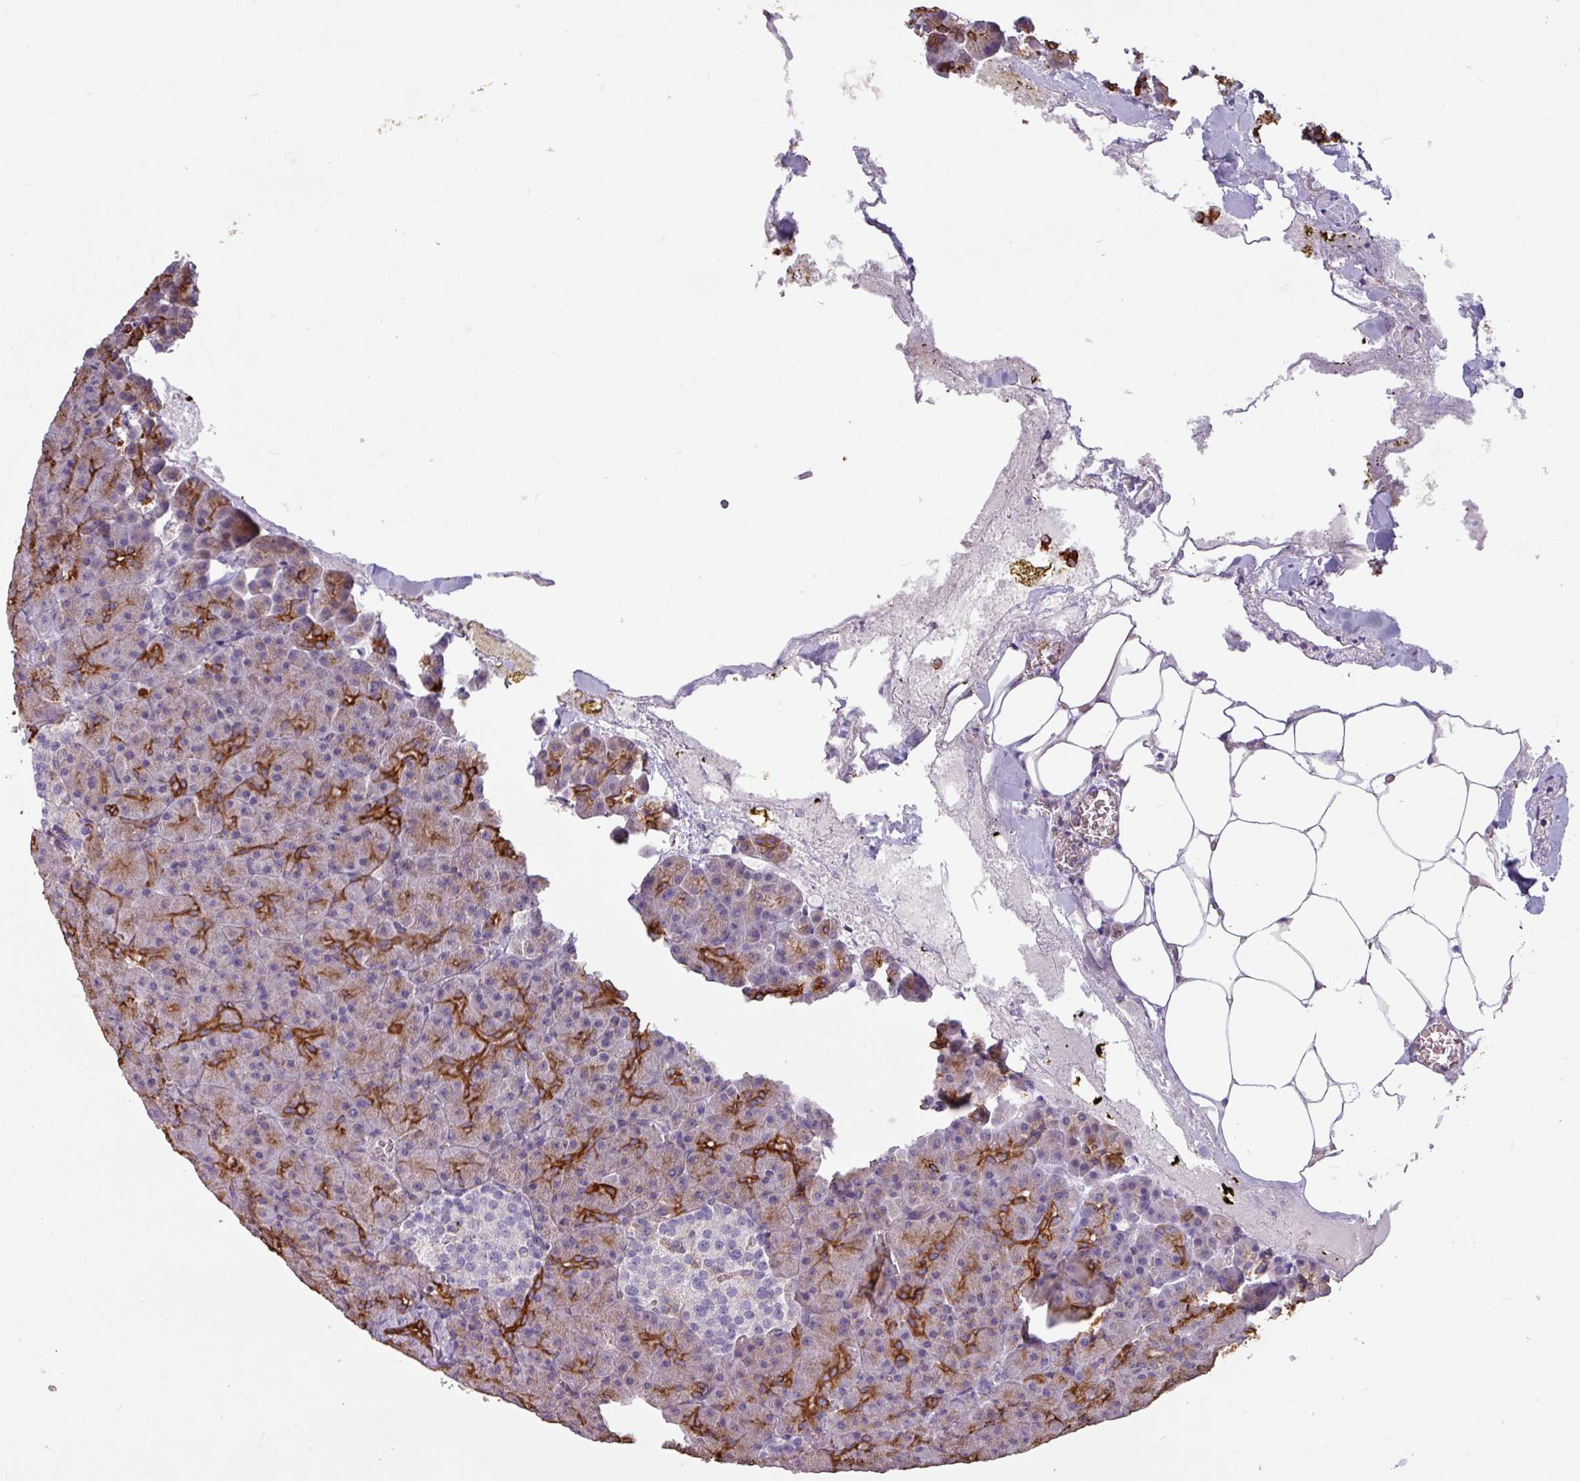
{"staining": {"intensity": "strong", "quantity": "25%-75%", "location": "cytoplasmic/membranous"}, "tissue": "pancreas", "cell_type": "Exocrine glandular cells", "image_type": "normal", "snomed": [{"axis": "morphology", "description": "Normal tissue, NOS"}, {"axis": "topography", "description": "Pancreas"}], "caption": "This is an image of IHC staining of normal pancreas, which shows strong staining in the cytoplasmic/membranous of exocrine glandular cells.", "gene": "CAMK1", "patient": {"sex": "female", "age": 74}}